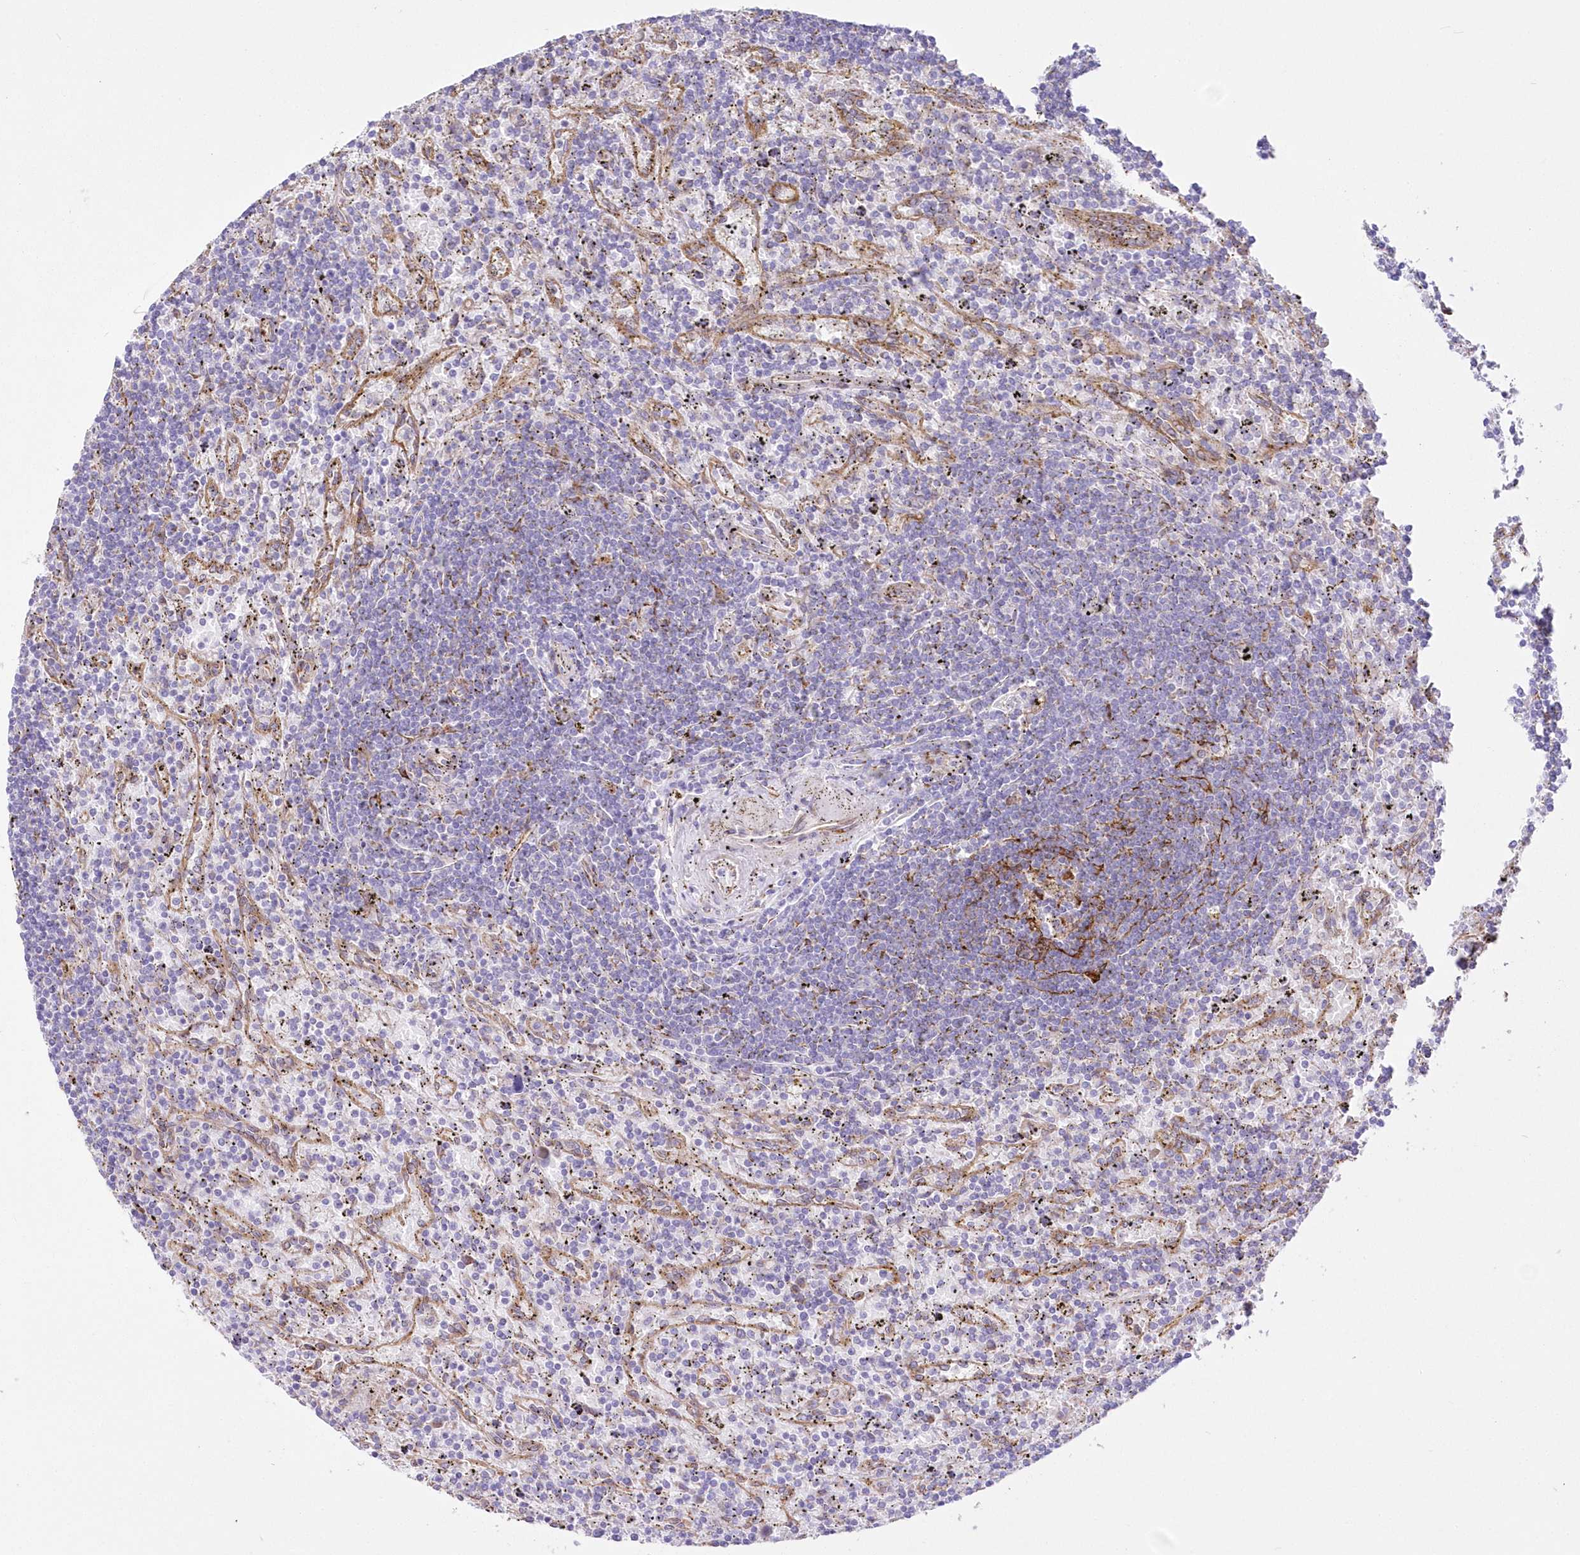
{"staining": {"intensity": "negative", "quantity": "none", "location": "none"}, "tissue": "lymphoma", "cell_type": "Tumor cells", "image_type": "cancer", "snomed": [{"axis": "morphology", "description": "Malignant lymphoma, non-Hodgkin's type, Low grade"}, {"axis": "topography", "description": "Spleen"}], "caption": "Human lymphoma stained for a protein using immunohistochemistry exhibits no expression in tumor cells.", "gene": "YTHDC2", "patient": {"sex": "male", "age": 76}}